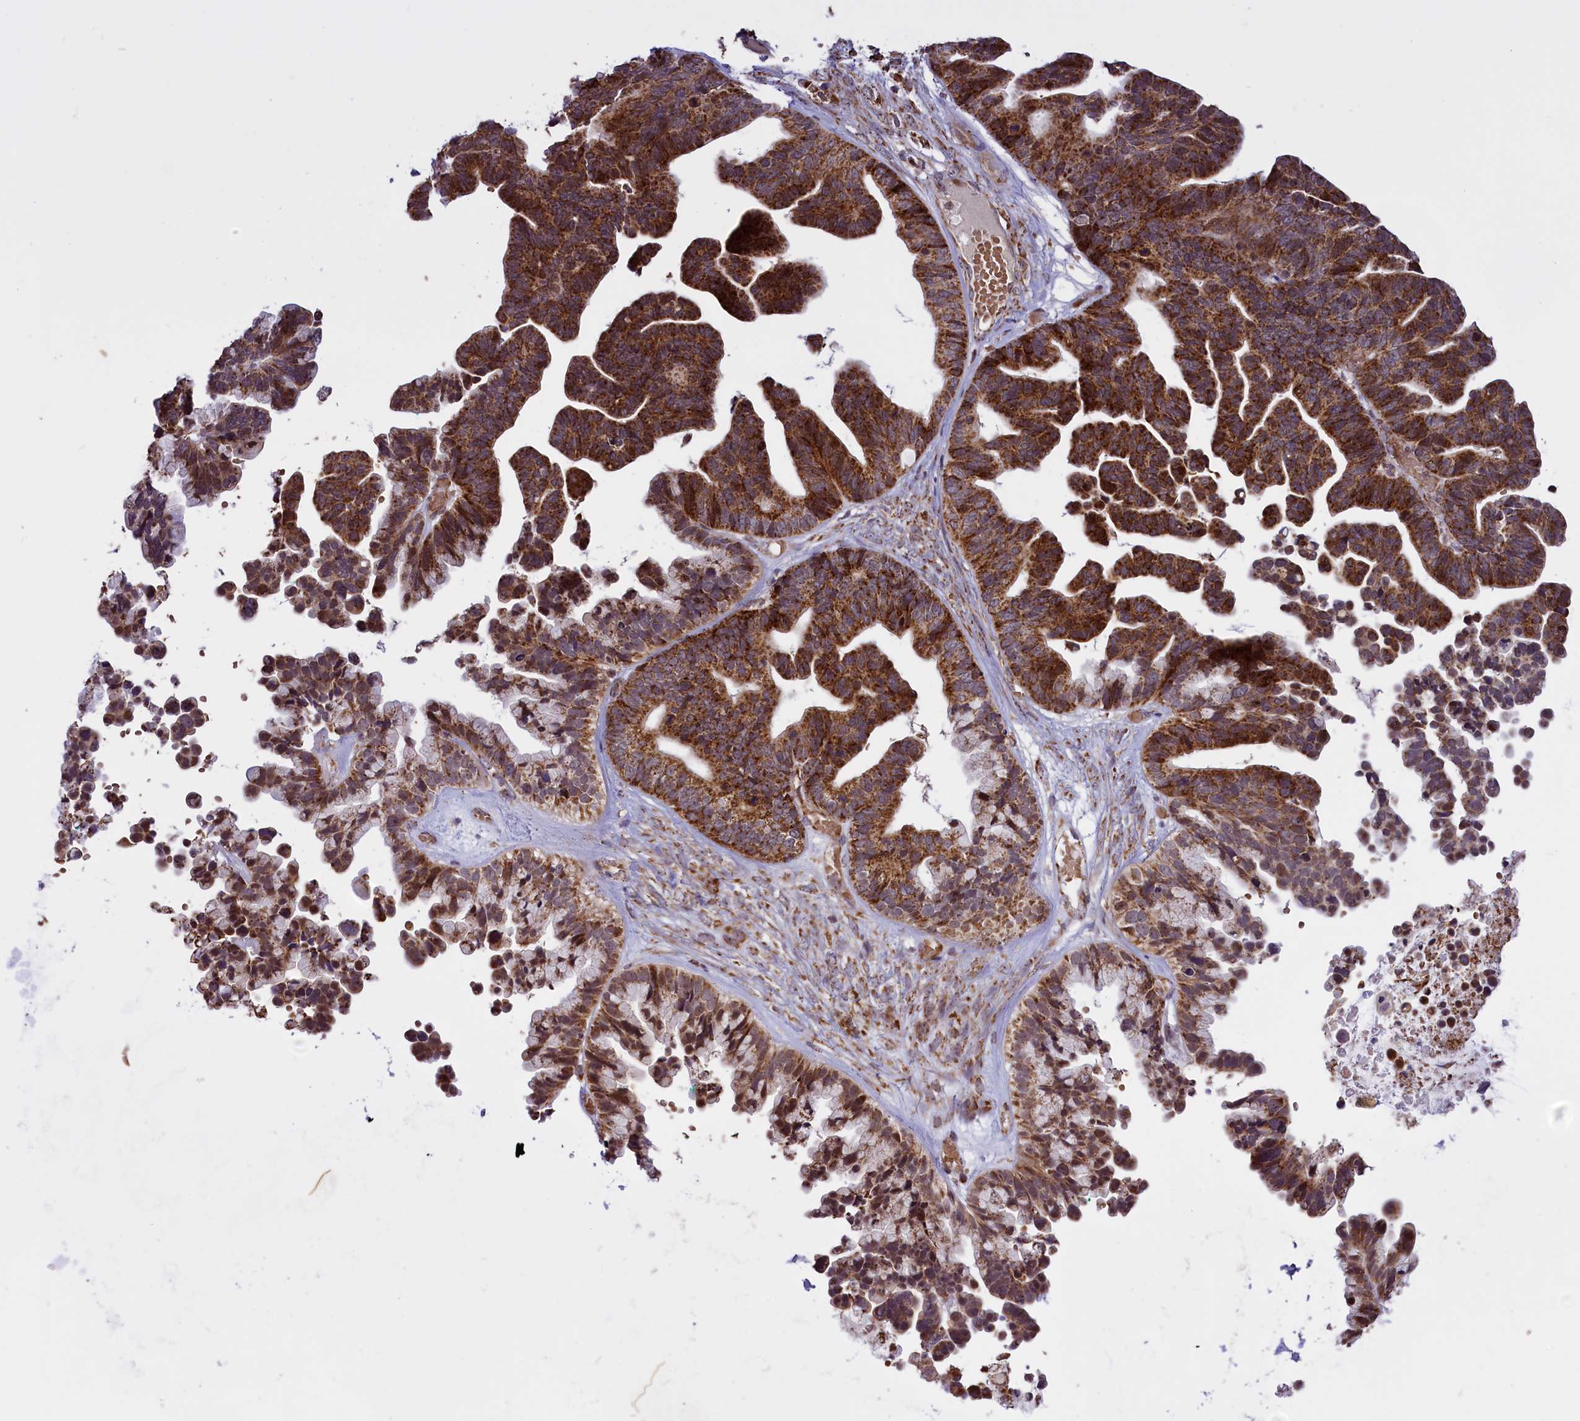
{"staining": {"intensity": "strong", "quantity": ">75%", "location": "cytoplasmic/membranous"}, "tissue": "ovarian cancer", "cell_type": "Tumor cells", "image_type": "cancer", "snomed": [{"axis": "morphology", "description": "Cystadenocarcinoma, serous, NOS"}, {"axis": "topography", "description": "Ovary"}], "caption": "Ovarian cancer (serous cystadenocarcinoma) stained for a protein displays strong cytoplasmic/membranous positivity in tumor cells. The staining was performed using DAB to visualize the protein expression in brown, while the nuclei were stained in blue with hematoxylin (Magnification: 20x).", "gene": "NDUFS5", "patient": {"sex": "female", "age": 56}}